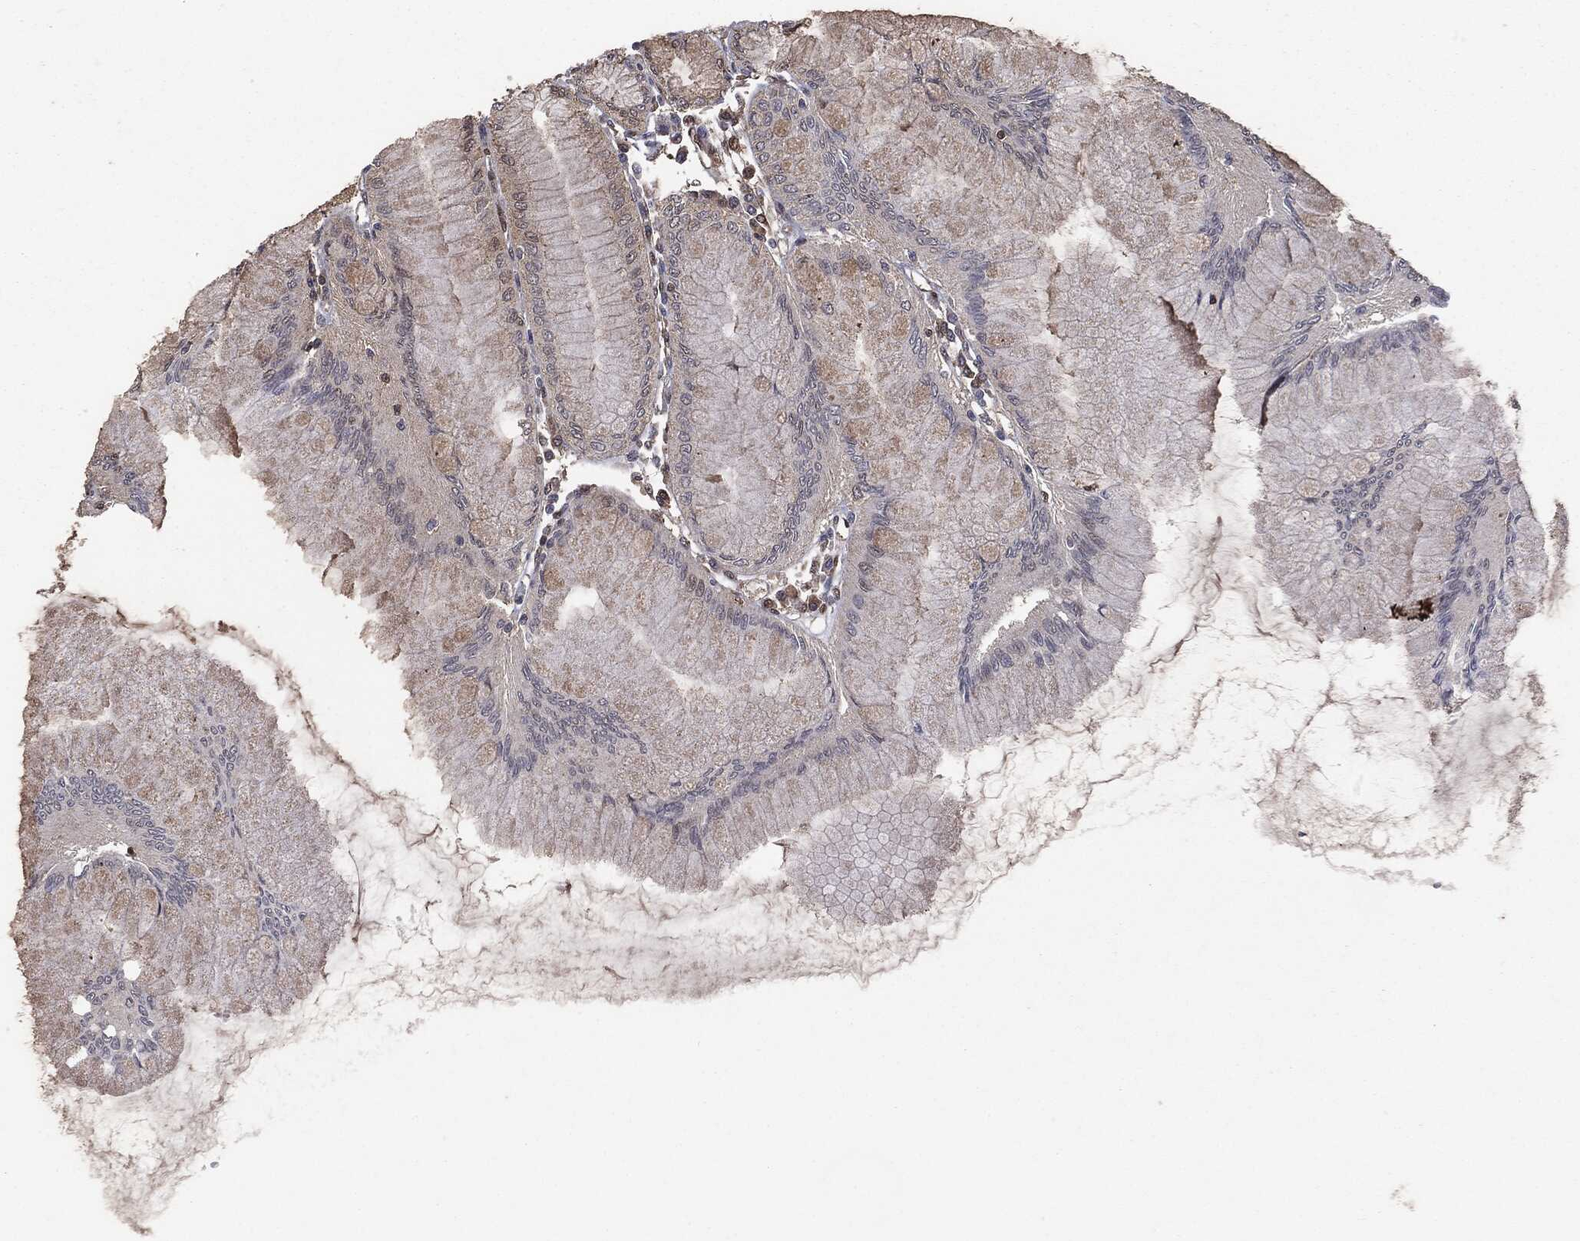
{"staining": {"intensity": "moderate", "quantity": "<25%", "location": "nuclear"}, "tissue": "stomach", "cell_type": "Glandular cells", "image_type": "normal", "snomed": [{"axis": "morphology", "description": "Normal tissue, NOS"}, {"axis": "topography", "description": "Stomach"}], "caption": "Immunohistochemistry of normal human stomach demonstrates low levels of moderate nuclear positivity in about <25% of glandular cells. The protein is shown in brown color, while the nuclei are stained blue.", "gene": "PTPA", "patient": {"sex": "female", "age": 57}}